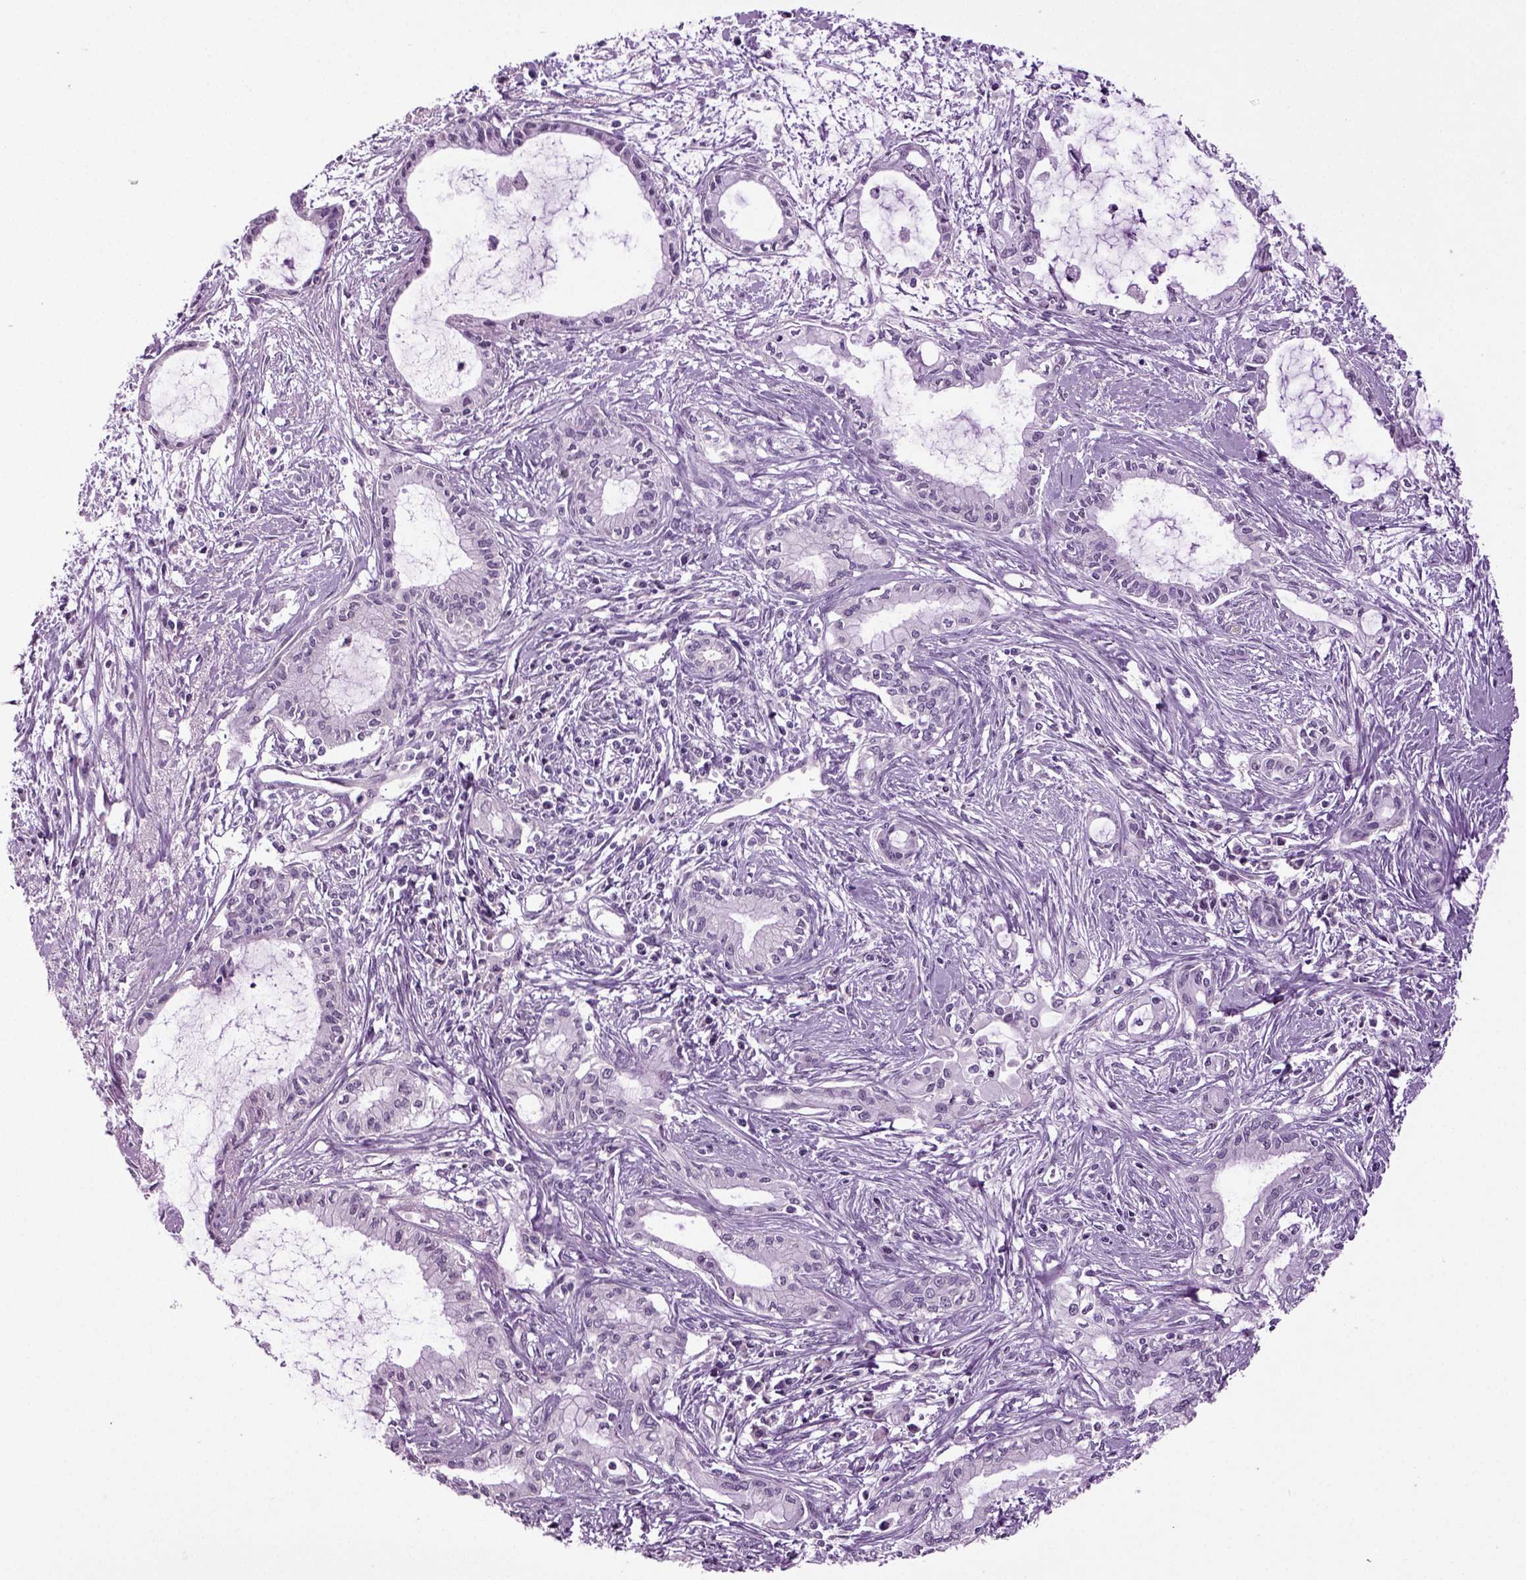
{"staining": {"intensity": "negative", "quantity": "none", "location": "none"}, "tissue": "pancreatic cancer", "cell_type": "Tumor cells", "image_type": "cancer", "snomed": [{"axis": "morphology", "description": "Adenocarcinoma, NOS"}, {"axis": "topography", "description": "Pancreas"}], "caption": "This is an immunohistochemistry image of pancreatic cancer. There is no positivity in tumor cells.", "gene": "PLCH2", "patient": {"sex": "male", "age": 48}}